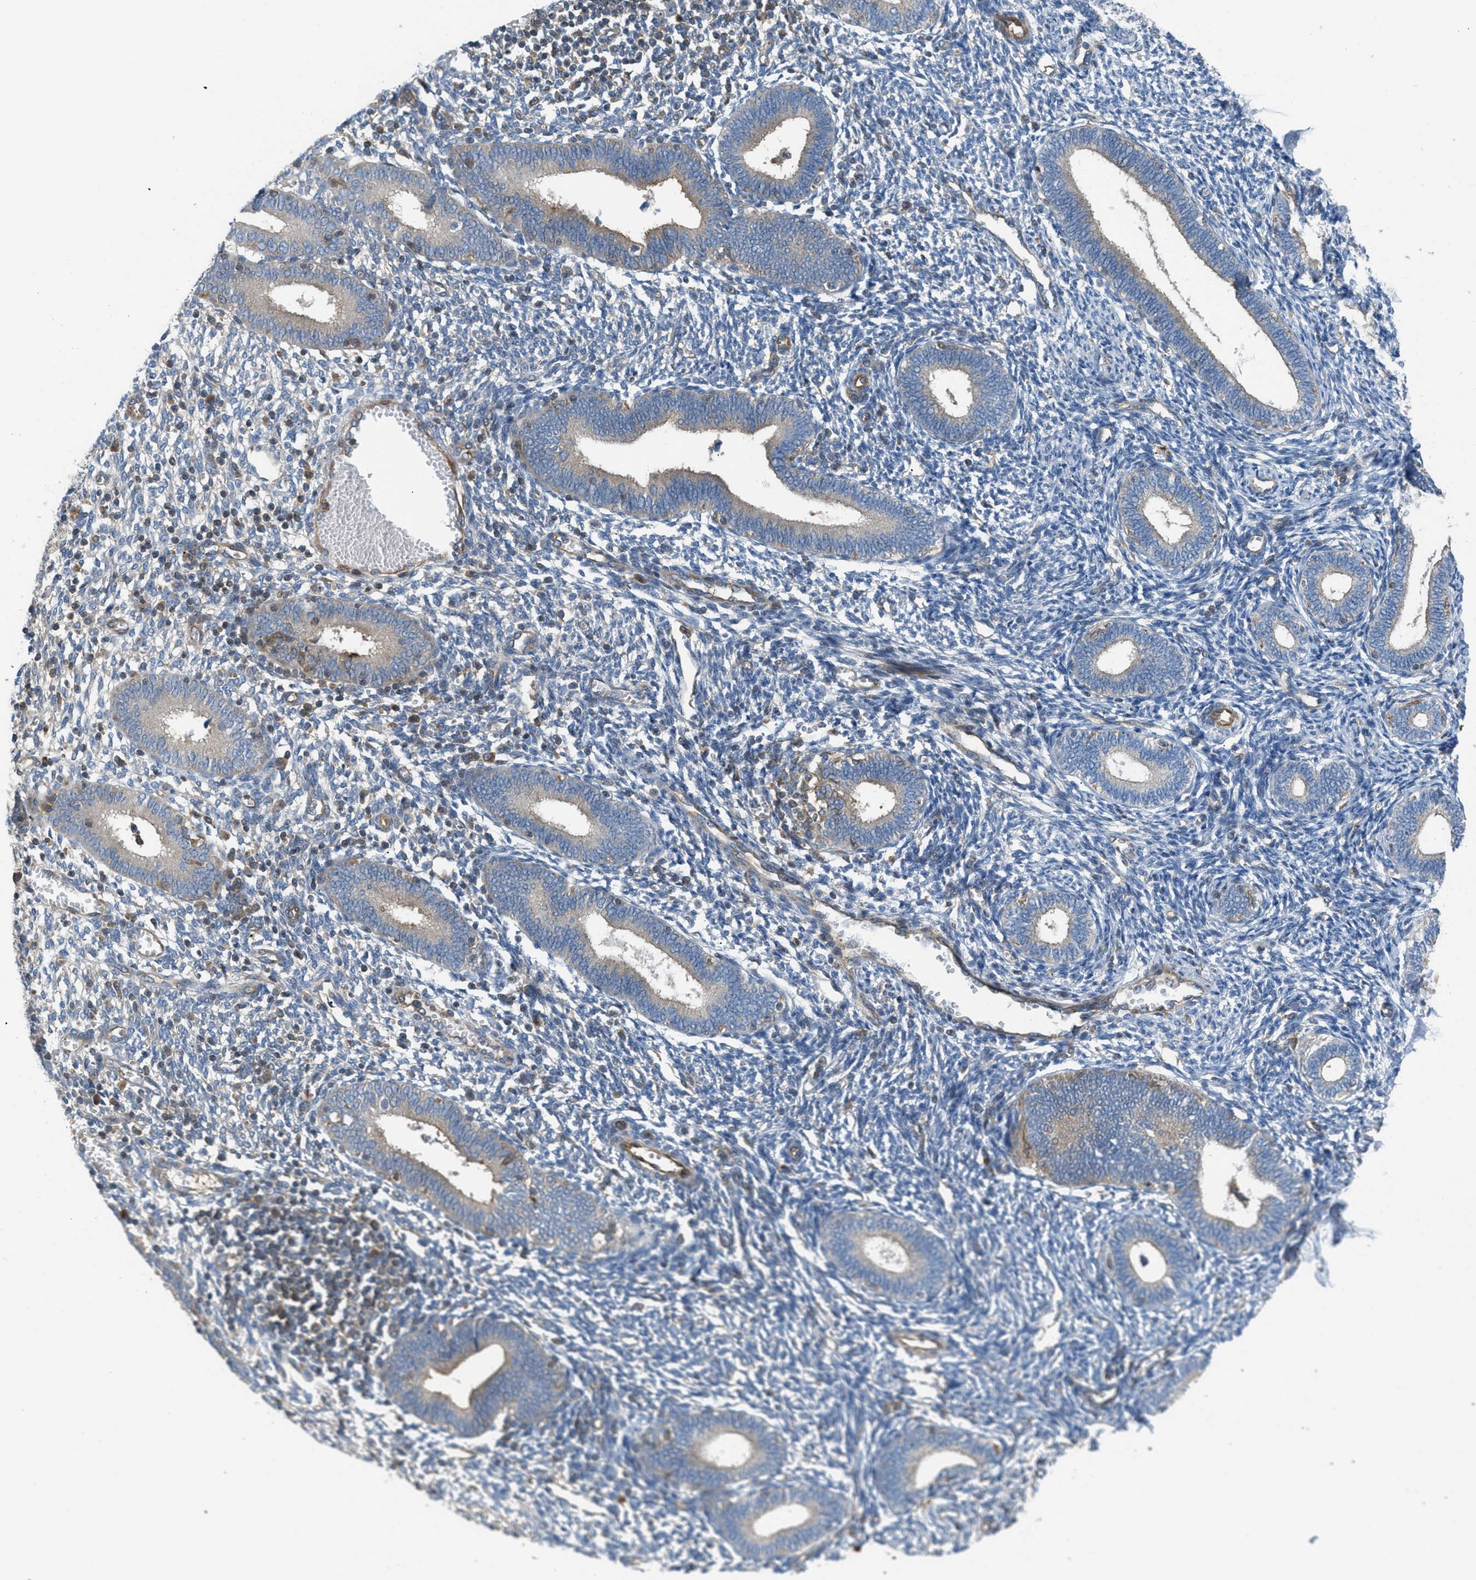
{"staining": {"intensity": "weak", "quantity": "25%-75%", "location": "cytoplasmic/membranous"}, "tissue": "endometrium", "cell_type": "Cells in endometrial stroma", "image_type": "normal", "snomed": [{"axis": "morphology", "description": "Normal tissue, NOS"}, {"axis": "topography", "description": "Endometrium"}], "caption": "Brown immunohistochemical staining in normal human endometrium displays weak cytoplasmic/membranous expression in approximately 25%-75% of cells in endometrial stroma. The staining was performed using DAB (3,3'-diaminobenzidine) to visualize the protein expression in brown, while the nuclei were stained in blue with hematoxylin (Magnification: 20x).", "gene": "ATP2A3", "patient": {"sex": "female", "age": 41}}